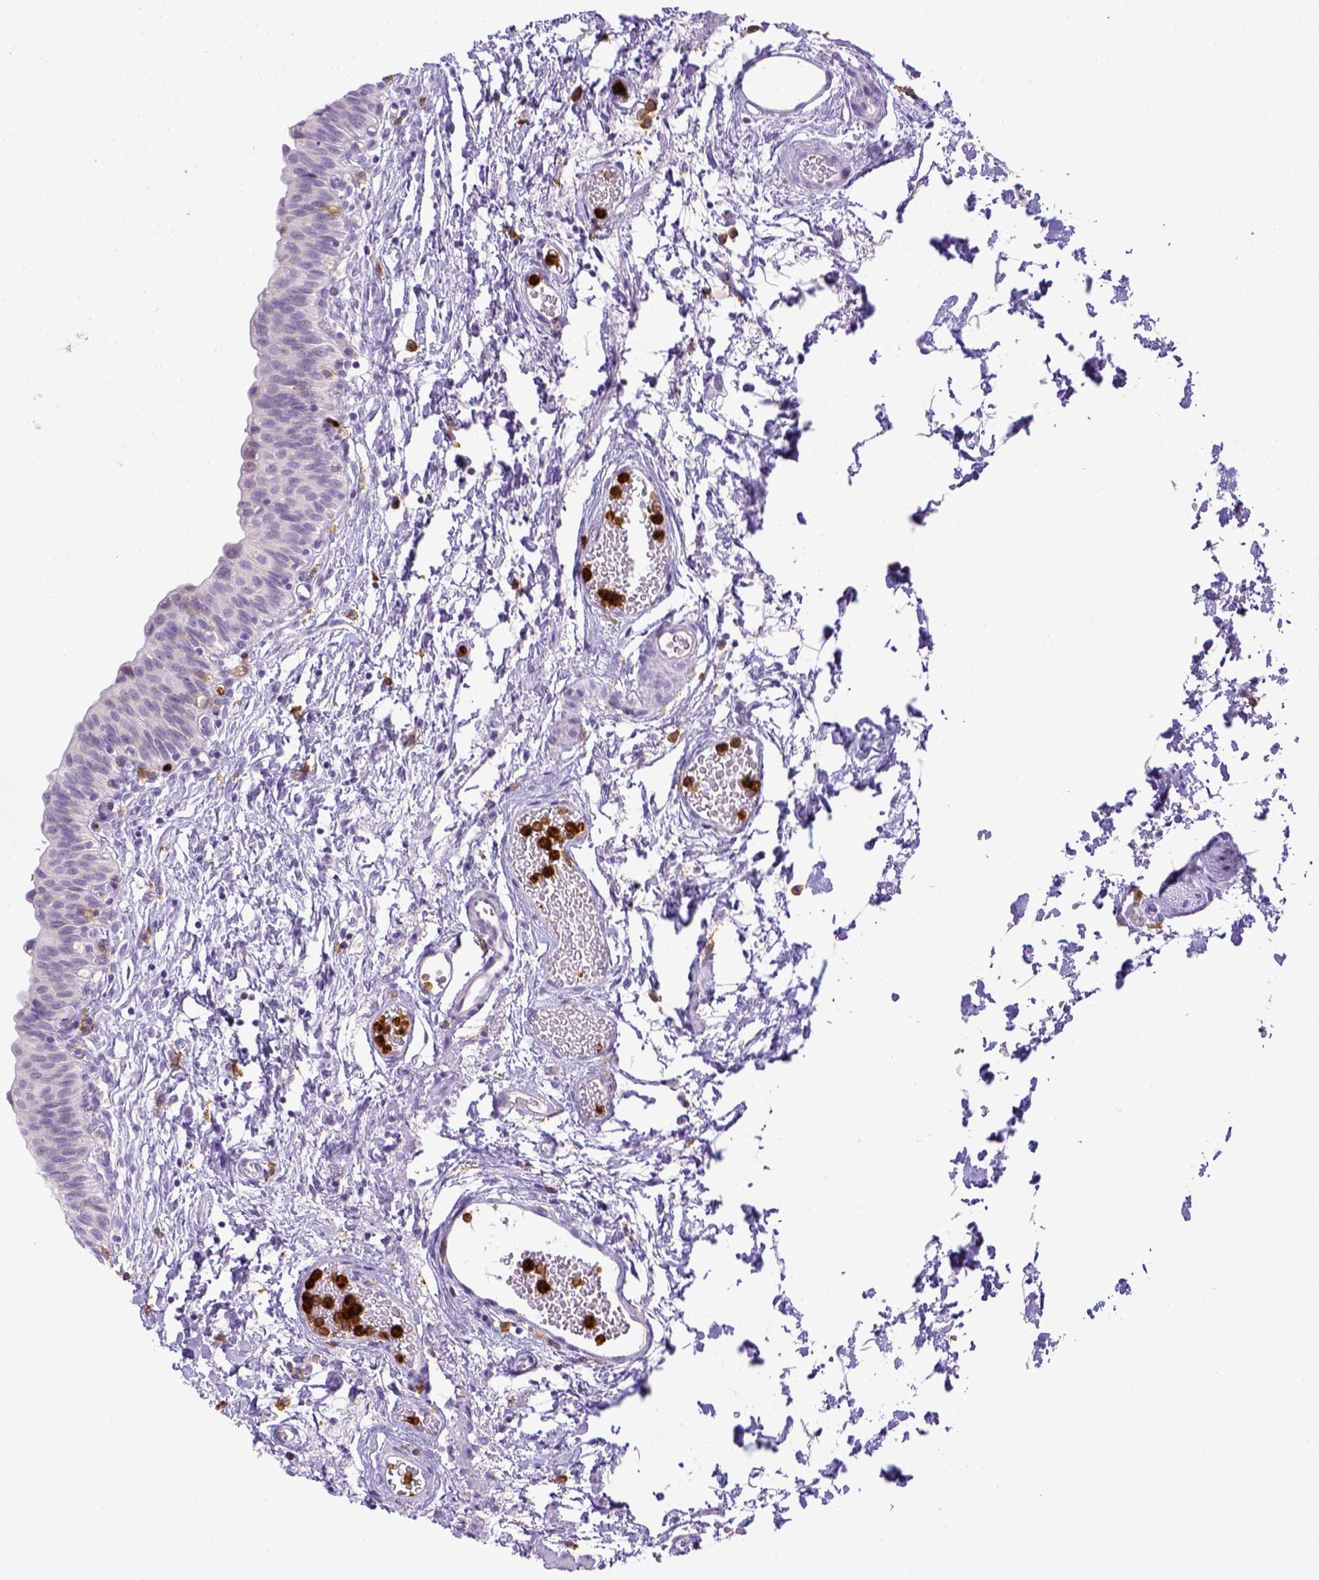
{"staining": {"intensity": "negative", "quantity": "none", "location": "none"}, "tissue": "urinary bladder", "cell_type": "Urothelial cells", "image_type": "normal", "snomed": [{"axis": "morphology", "description": "Normal tissue, NOS"}, {"axis": "topography", "description": "Urinary bladder"}], "caption": "IHC micrograph of unremarkable urinary bladder: urinary bladder stained with DAB reveals no significant protein positivity in urothelial cells. Nuclei are stained in blue.", "gene": "ITGAM", "patient": {"sex": "male", "age": 56}}